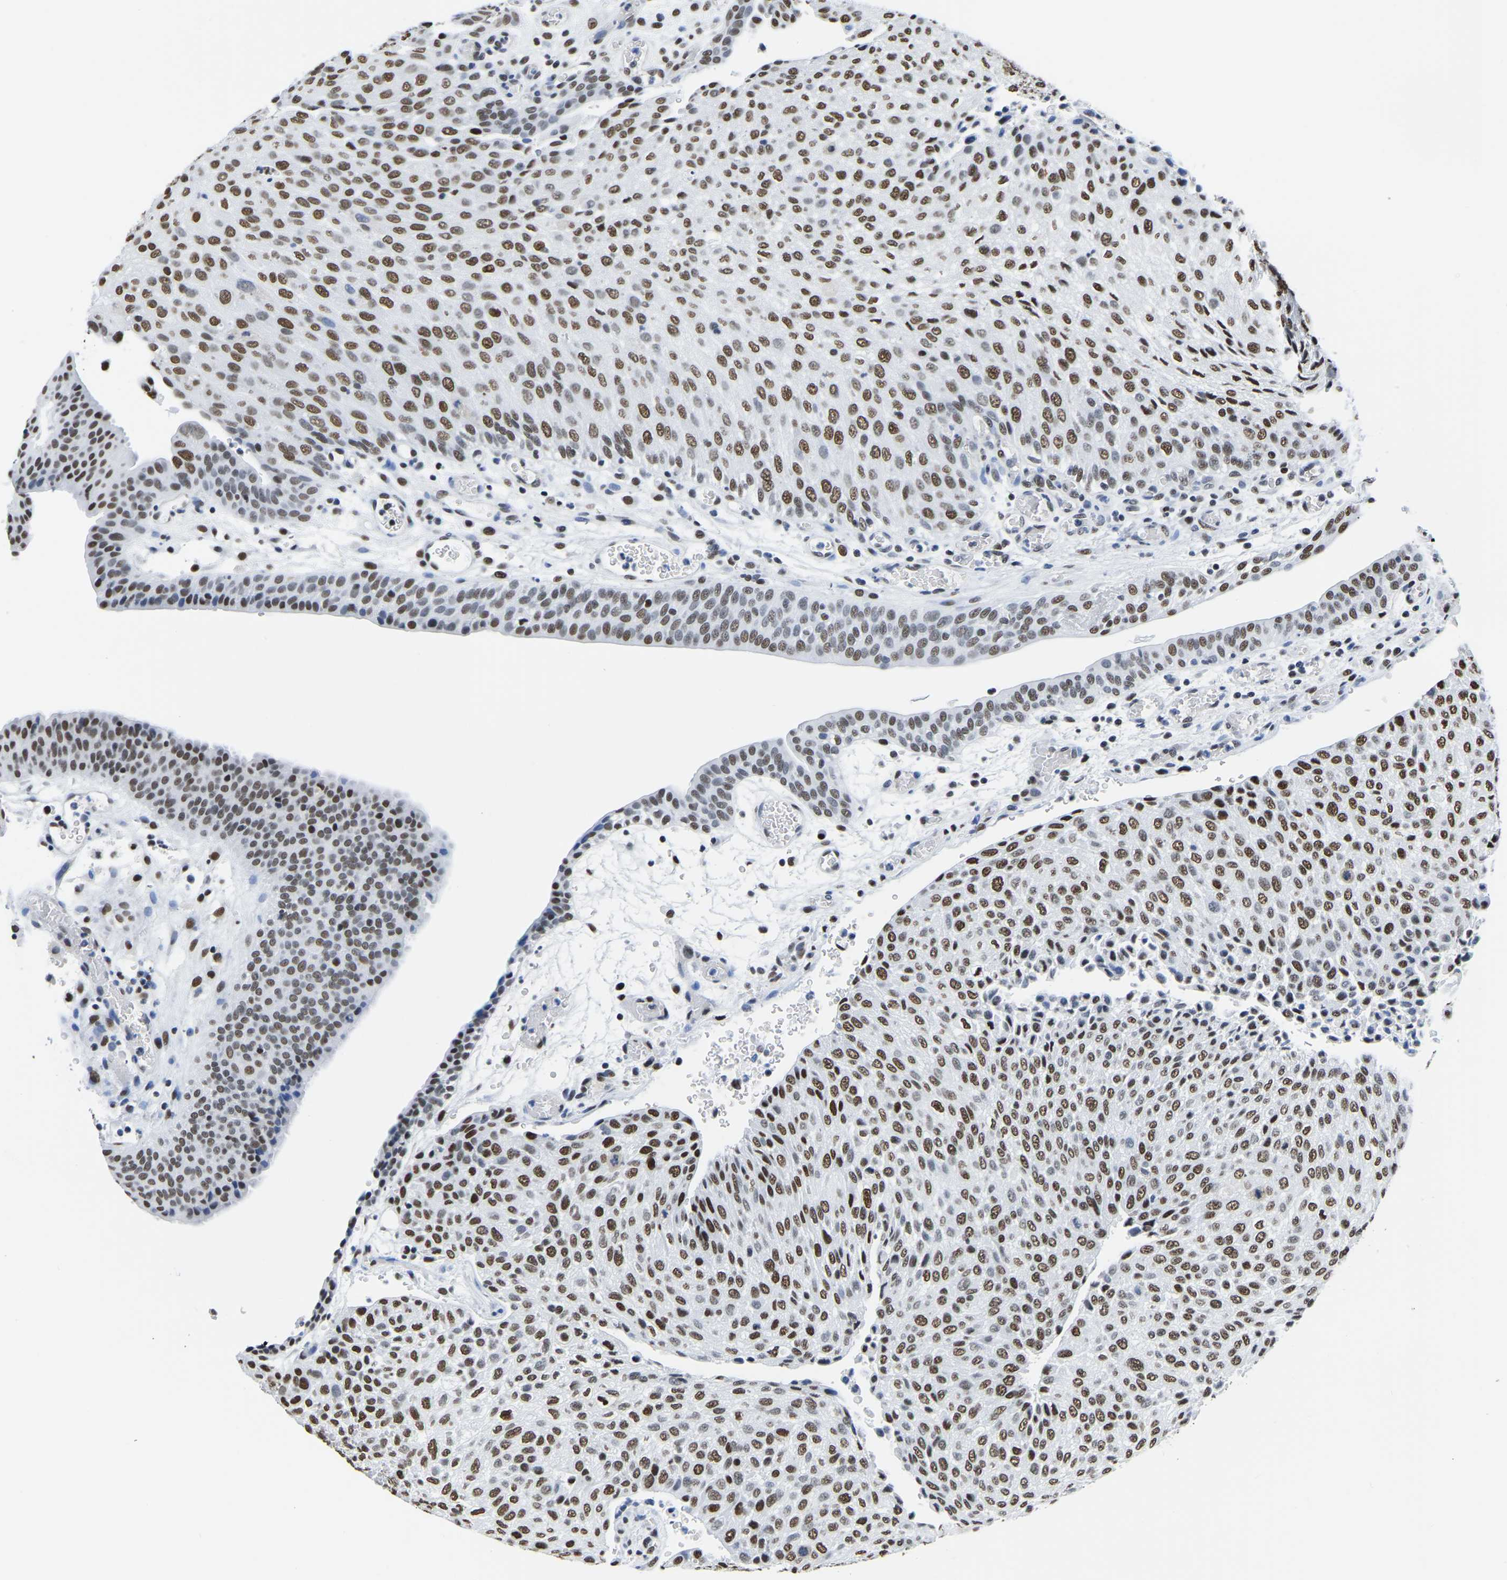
{"staining": {"intensity": "strong", "quantity": ">75%", "location": "nuclear"}, "tissue": "urothelial cancer", "cell_type": "Tumor cells", "image_type": "cancer", "snomed": [{"axis": "morphology", "description": "Urothelial carcinoma, Low grade"}, {"axis": "morphology", "description": "Urothelial carcinoma, High grade"}, {"axis": "topography", "description": "Urinary bladder"}], "caption": "Tumor cells reveal strong nuclear positivity in about >75% of cells in urothelial carcinoma (low-grade). The staining was performed using DAB, with brown indicating positive protein expression. Nuclei are stained blue with hematoxylin.", "gene": "UBA1", "patient": {"sex": "male", "age": 35}}